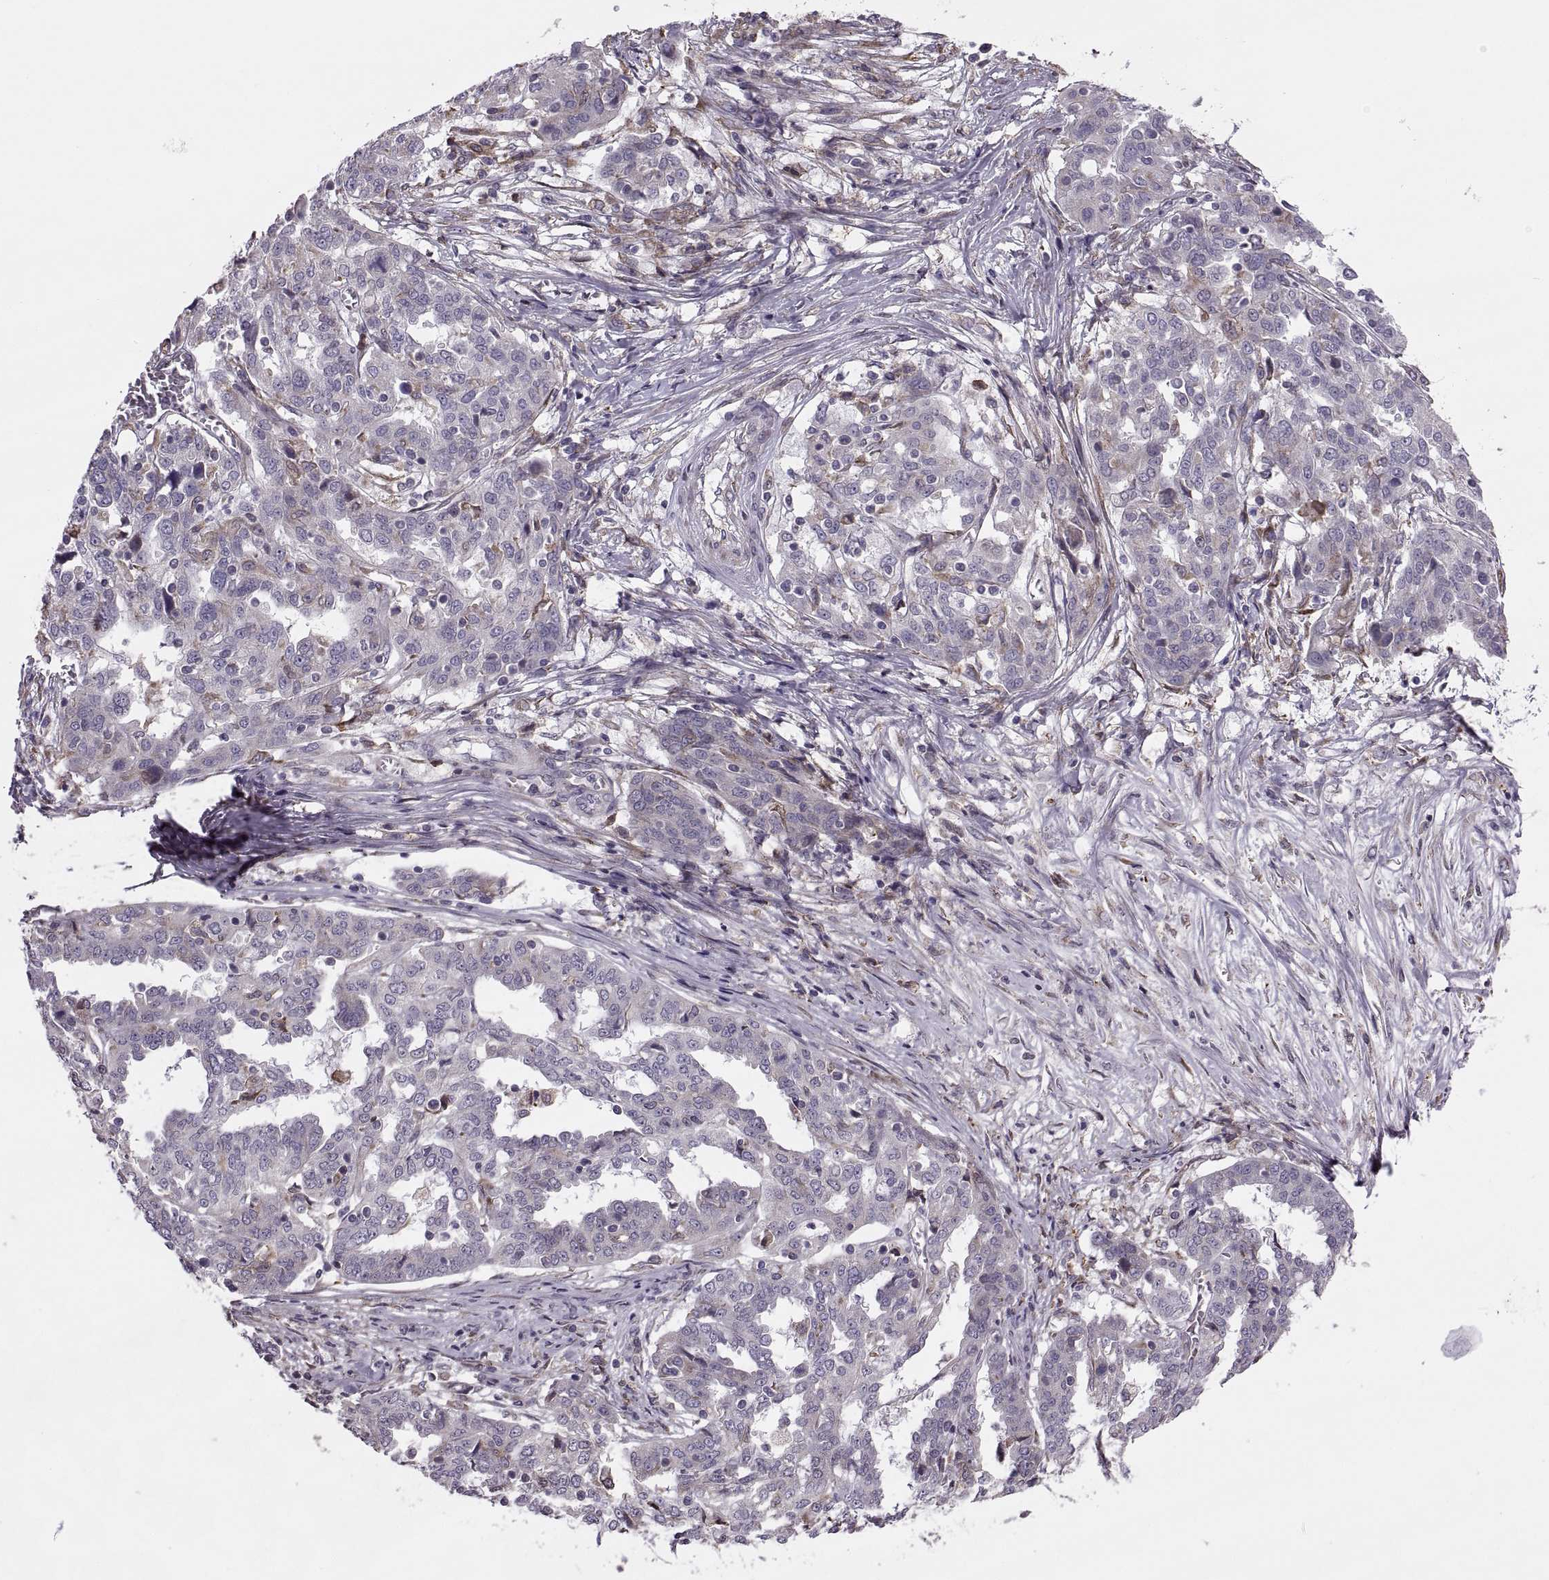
{"staining": {"intensity": "moderate", "quantity": "<25%", "location": "cytoplasmic/membranous"}, "tissue": "ovarian cancer", "cell_type": "Tumor cells", "image_type": "cancer", "snomed": [{"axis": "morphology", "description": "Cystadenocarcinoma, serous, NOS"}, {"axis": "topography", "description": "Ovary"}], "caption": "This image reveals immunohistochemistry staining of human ovarian cancer (serous cystadenocarcinoma), with low moderate cytoplasmic/membranous staining in approximately <25% of tumor cells.", "gene": "LETM2", "patient": {"sex": "female", "age": 67}}